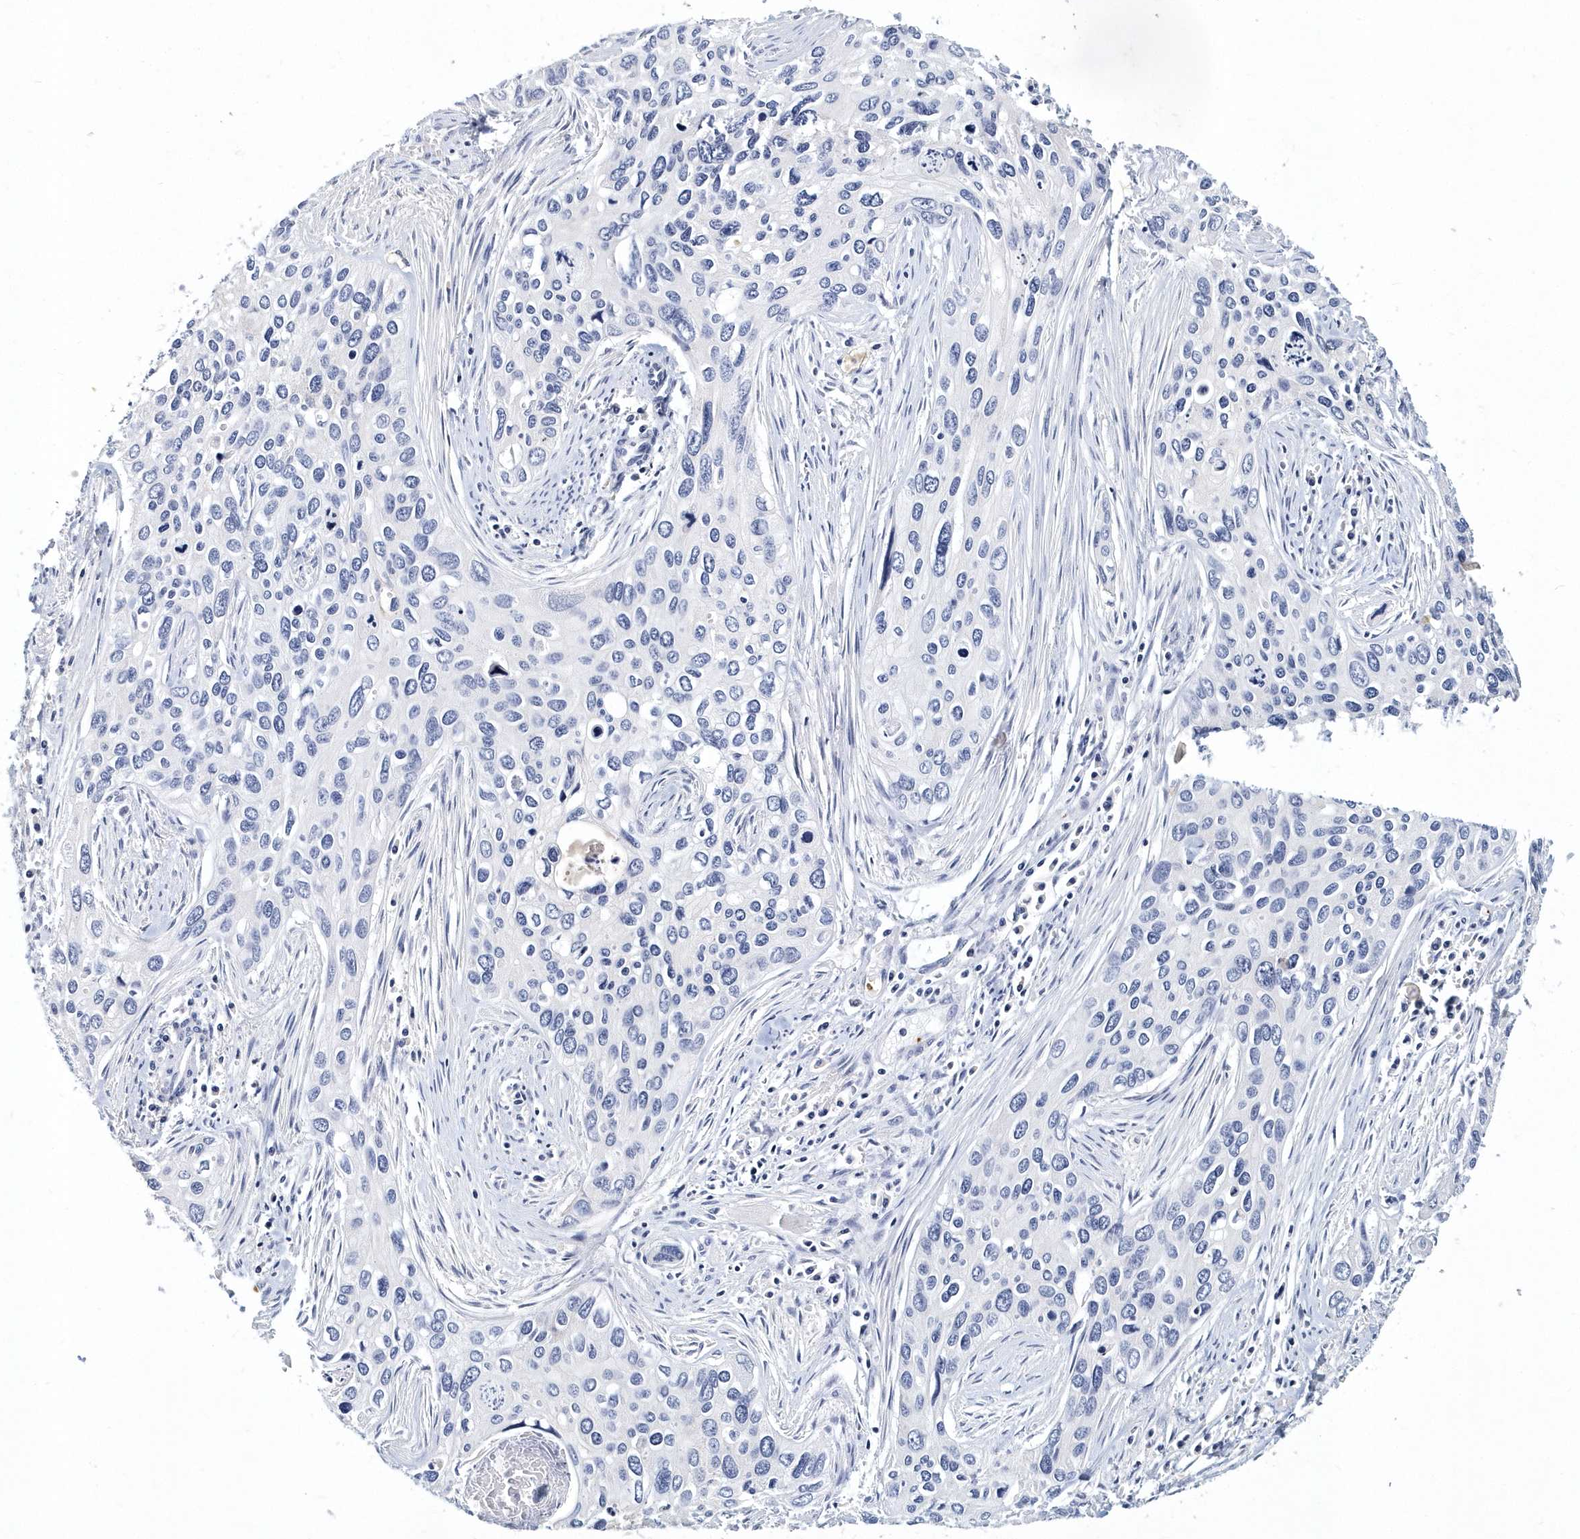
{"staining": {"intensity": "negative", "quantity": "none", "location": "none"}, "tissue": "cervical cancer", "cell_type": "Tumor cells", "image_type": "cancer", "snomed": [{"axis": "morphology", "description": "Squamous cell carcinoma, NOS"}, {"axis": "topography", "description": "Cervix"}], "caption": "Immunohistochemical staining of cervical cancer (squamous cell carcinoma) shows no significant positivity in tumor cells. The staining is performed using DAB brown chromogen with nuclei counter-stained in using hematoxylin.", "gene": "ITGA2B", "patient": {"sex": "female", "age": 55}}